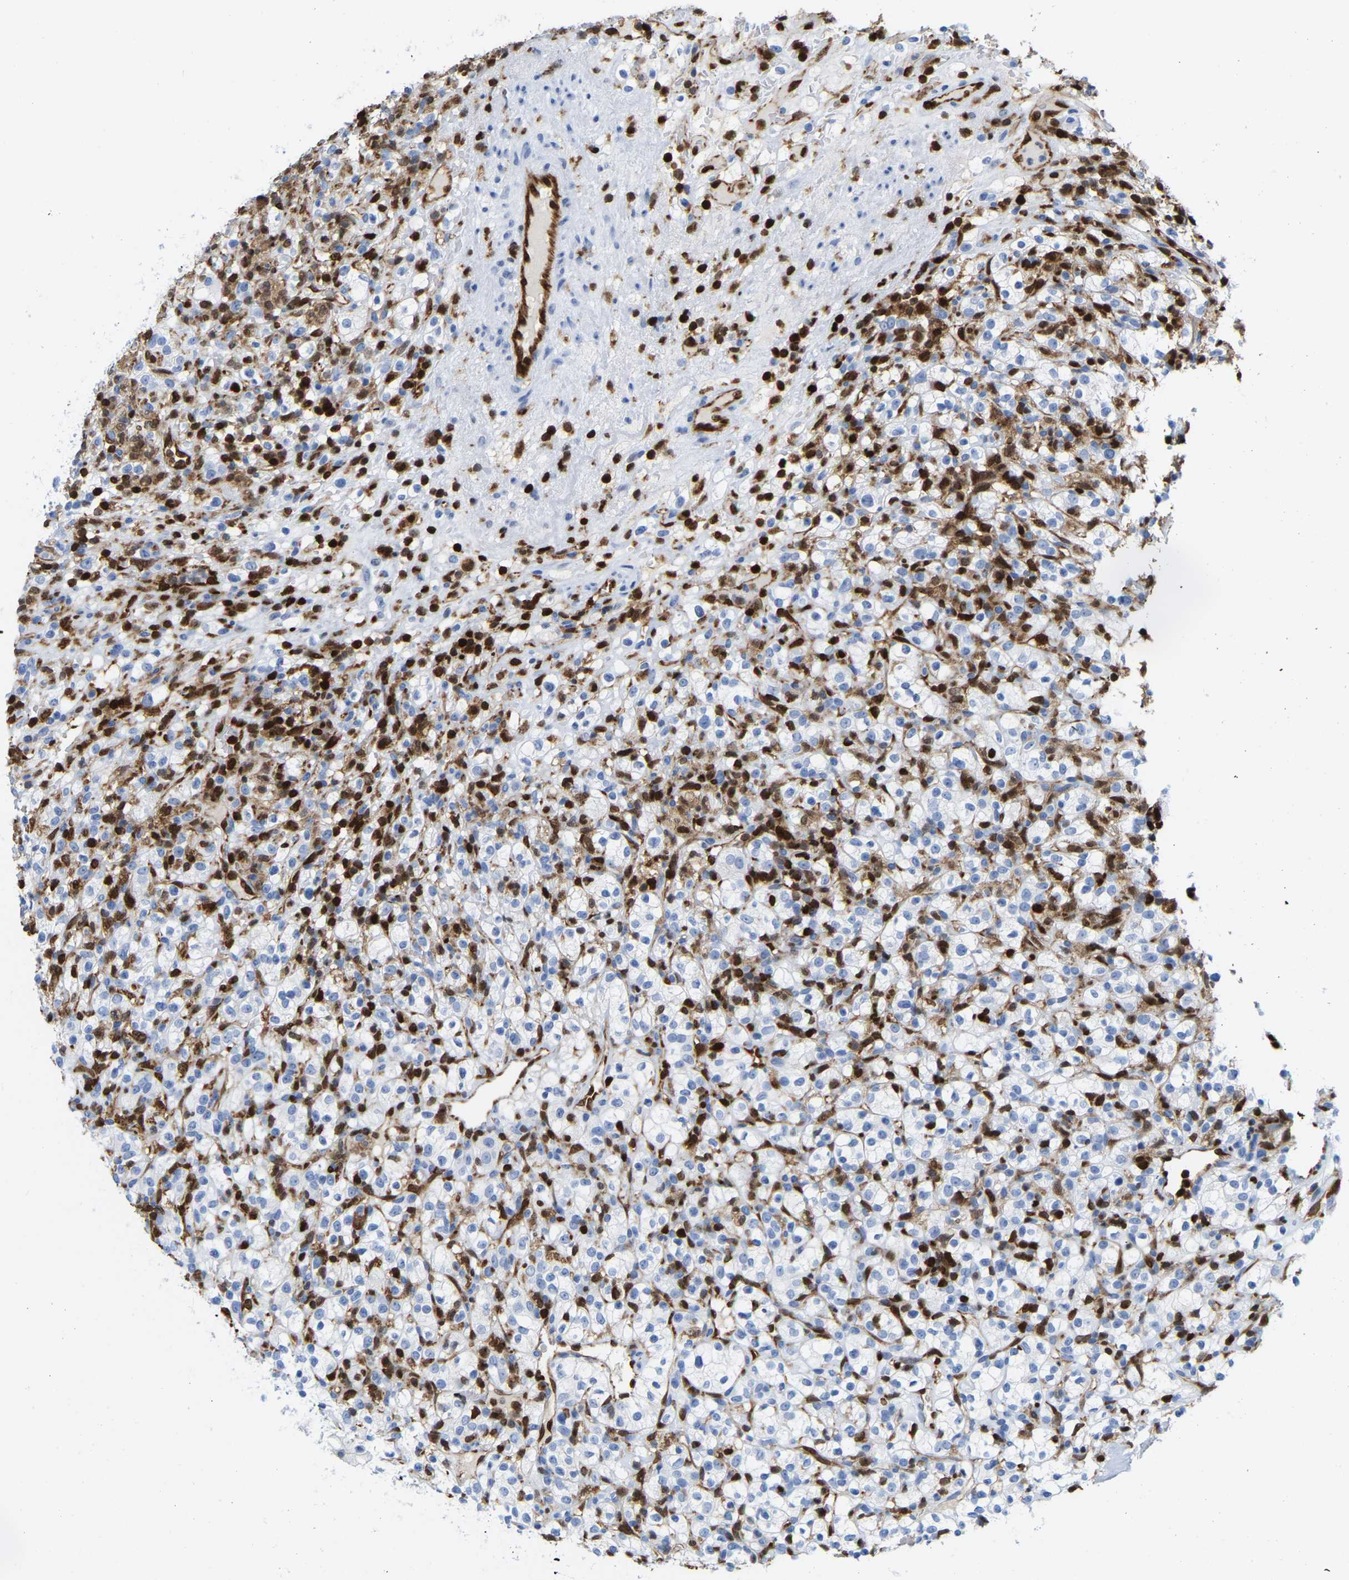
{"staining": {"intensity": "negative", "quantity": "none", "location": "none"}, "tissue": "renal cancer", "cell_type": "Tumor cells", "image_type": "cancer", "snomed": [{"axis": "morphology", "description": "Normal tissue, NOS"}, {"axis": "morphology", "description": "Adenocarcinoma, NOS"}, {"axis": "topography", "description": "Kidney"}], "caption": "Tumor cells show no significant expression in renal cancer.", "gene": "GIMAP4", "patient": {"sex": "female", "age": 72}}